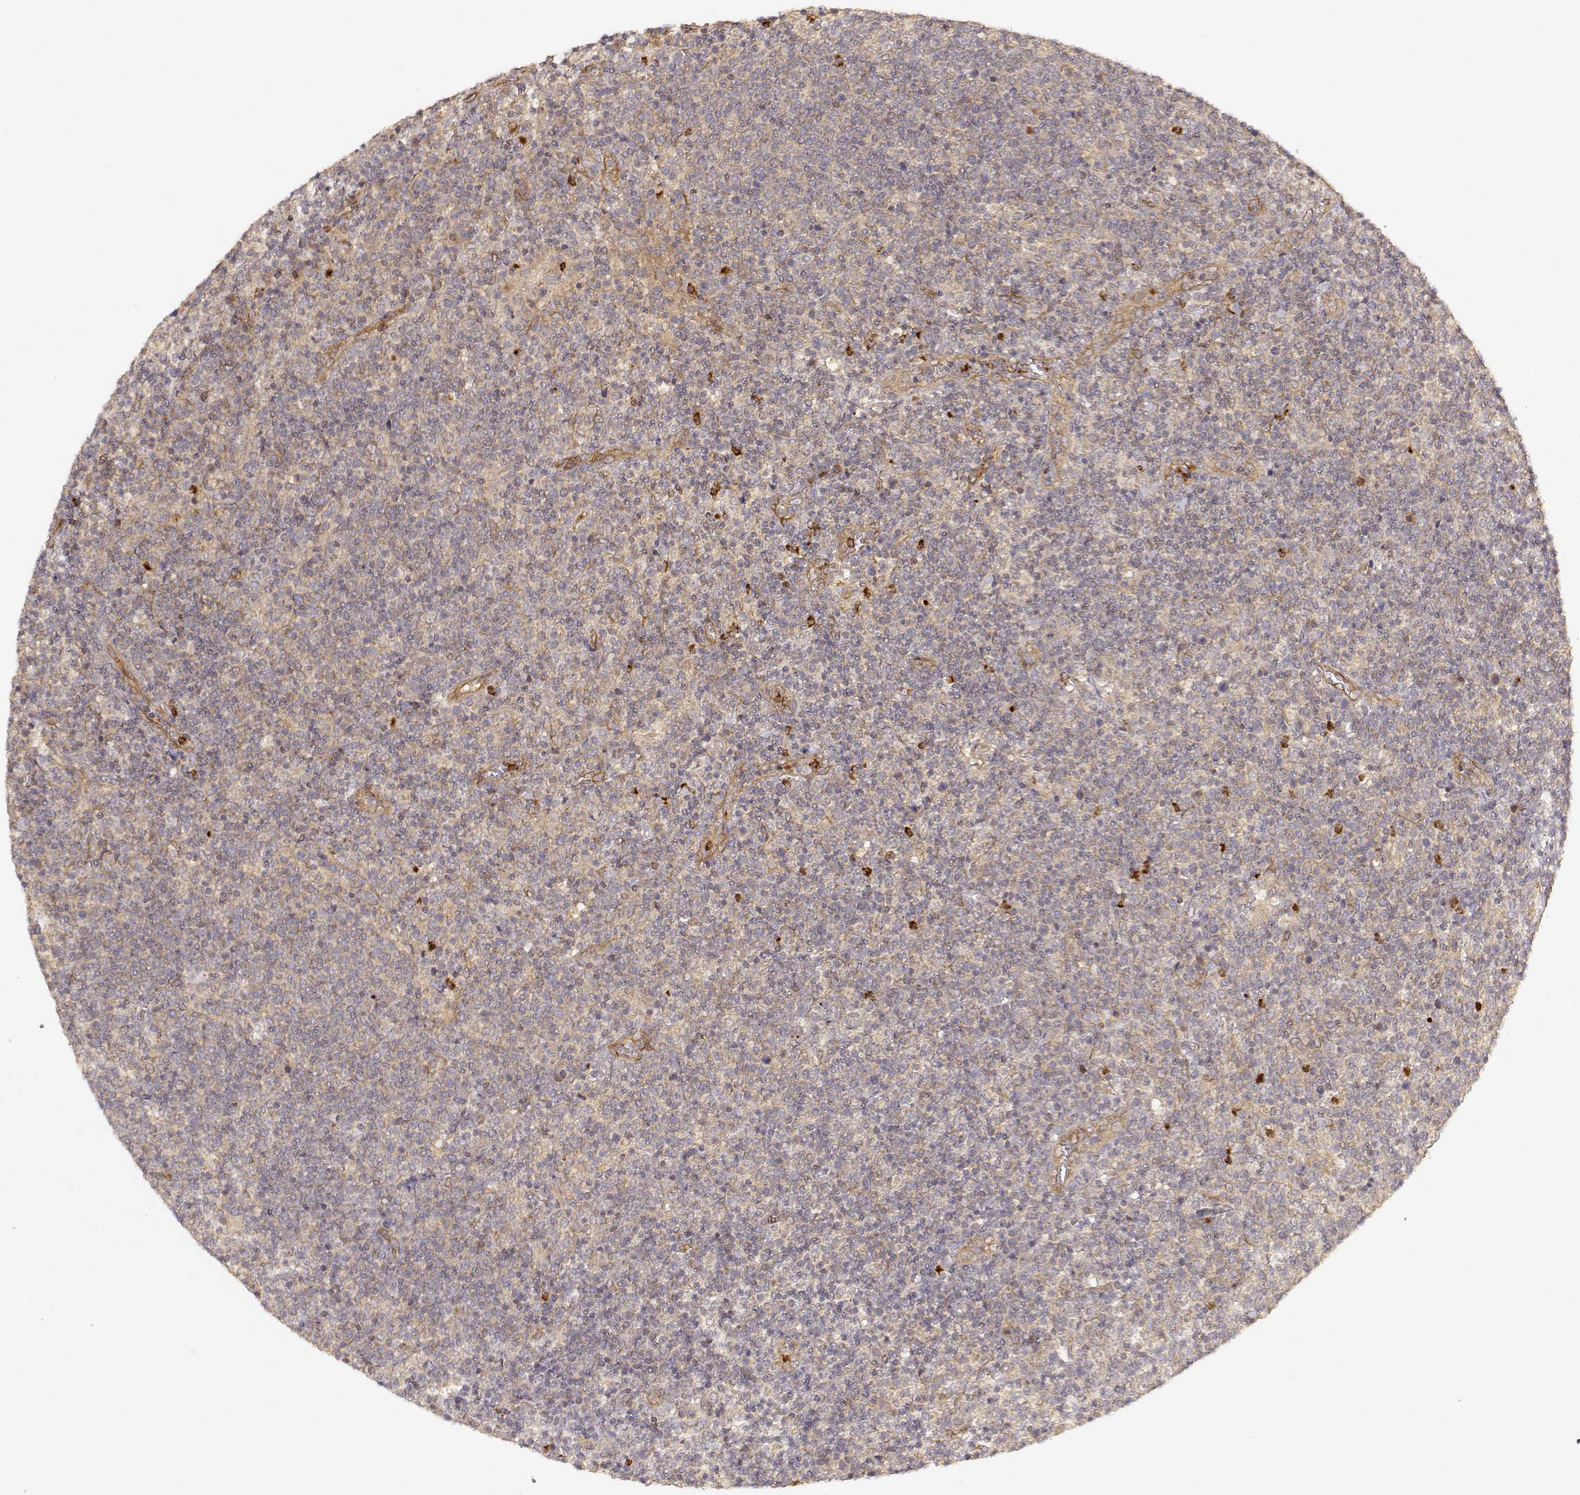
{"staining": {"intensity": "weak", "quantity": ">75%", "location": "cytoplasmic/membranous"}, "tissue": "lymphoma", "cell_type": "Tumor cells", "image_type": "cancer", "snomed": [{"axis": "morphology", "description": "Malignant lymphoma, non-Hodgkin's type, High grade"}, {"axis": "topography", "description": "Lymph node"}], "caption": "A low amount of weak cytoplasmic/membranous staining is appreciated in approximately >75% of tumor cells in lymphoma tissue.", "gene": "CDK5RAP2", "patient": {"sex": "male", "age": 61}}